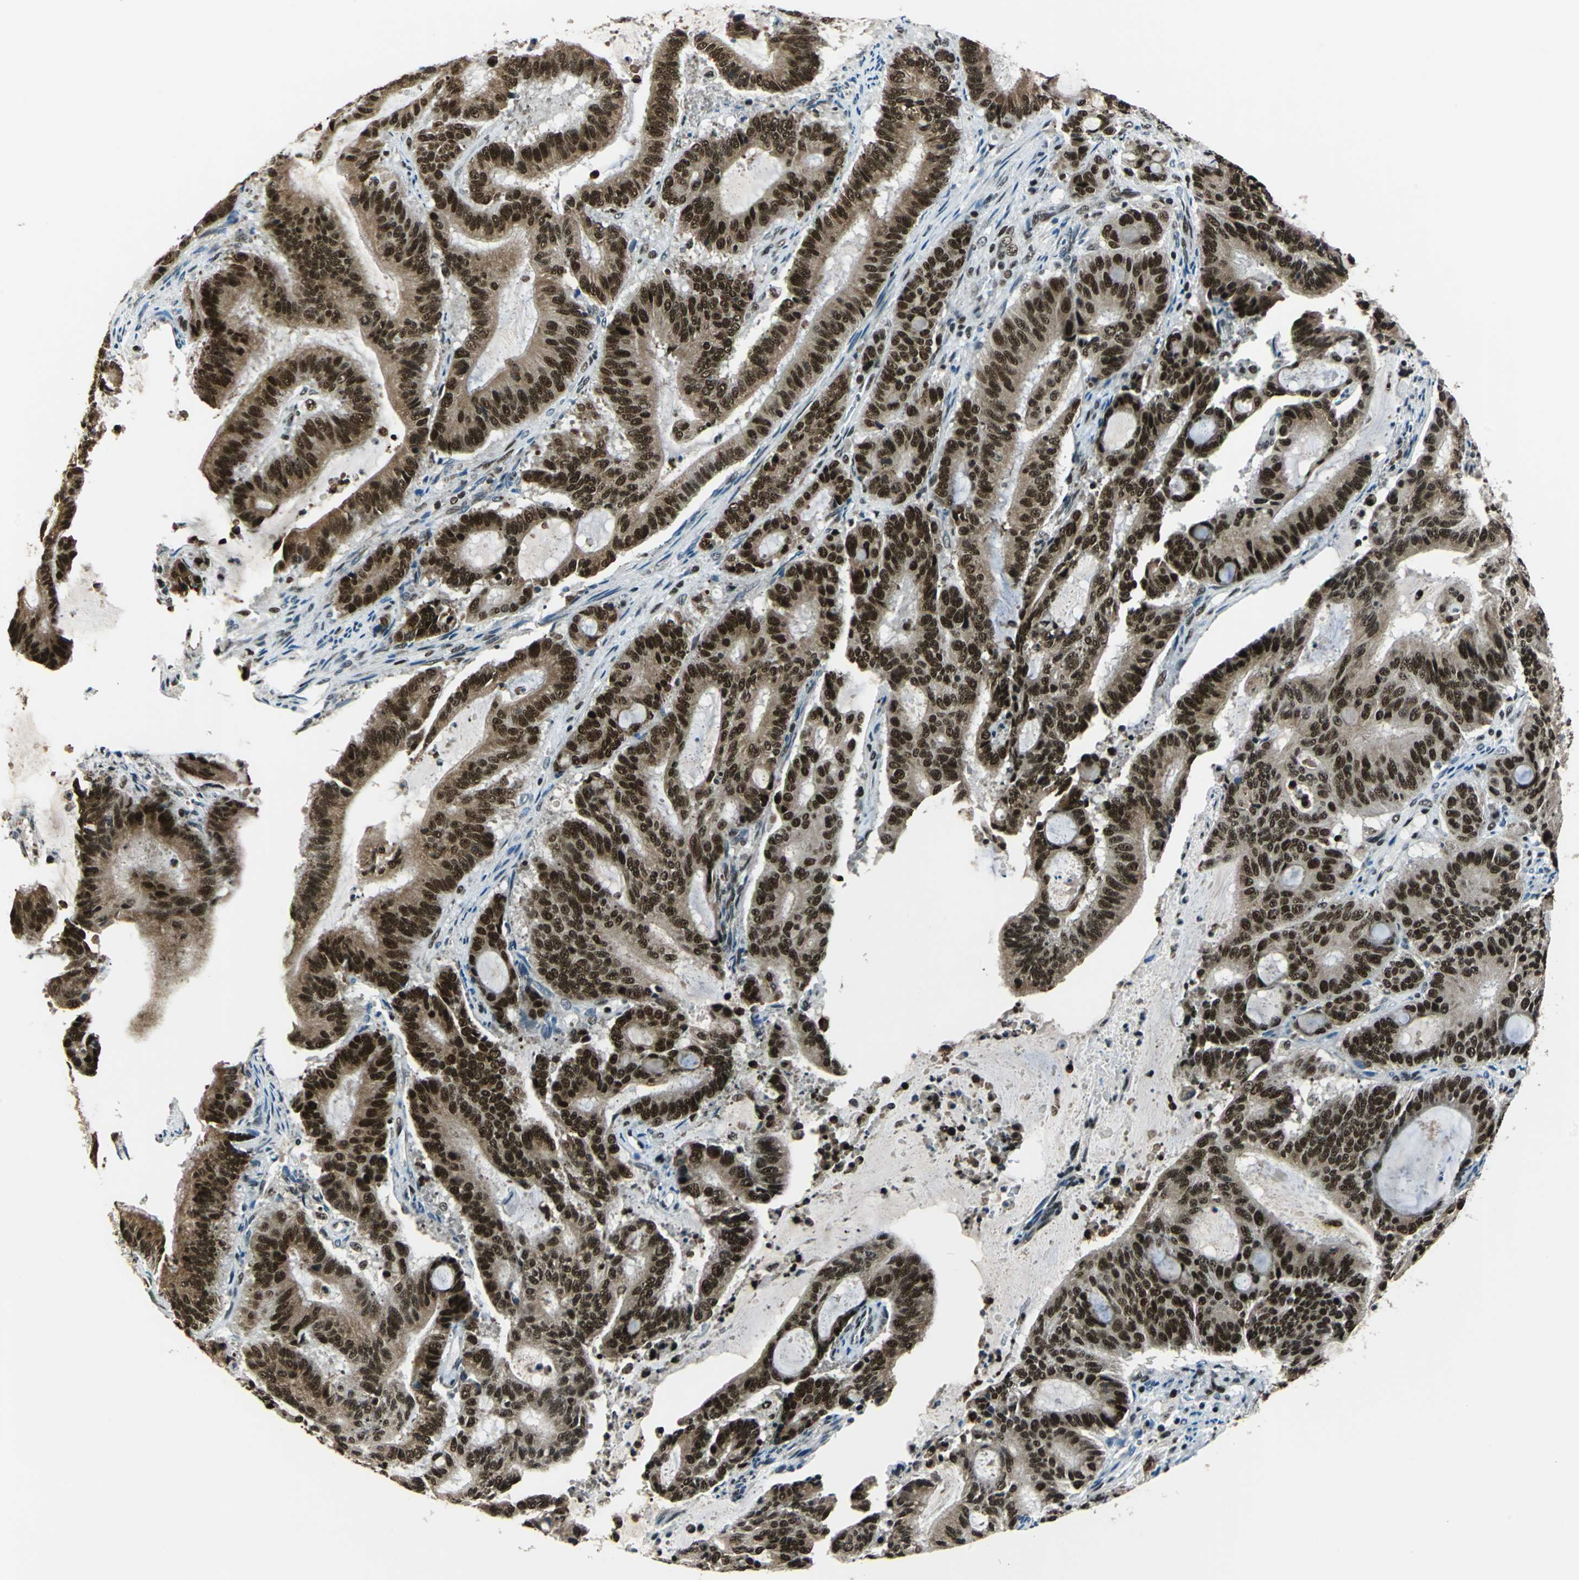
{"staining": {"intensity": "strong", "quantity": ">75%", "location": "cytoplasmic/membranous,nuclear"}, "tissue": "liver cancer", "cell_type": "Tumor cells", "image_type": "cancer", "snomed": [{"axis": "morphology", "description": "Cholangiocarcinoma"}, {"axis": "topography", "description": "Liver"}], "caption": "Strong cytoplasmic/membranous and nuclear positivity is appreciated in approximately >75% of tumor cells in cholangiocarcinoma (liver). (DAB = brown stain, brightfield microscopy at high magnification).", "gene": "BCLAF1", "patient": {"sex": "female", "age": 73}}